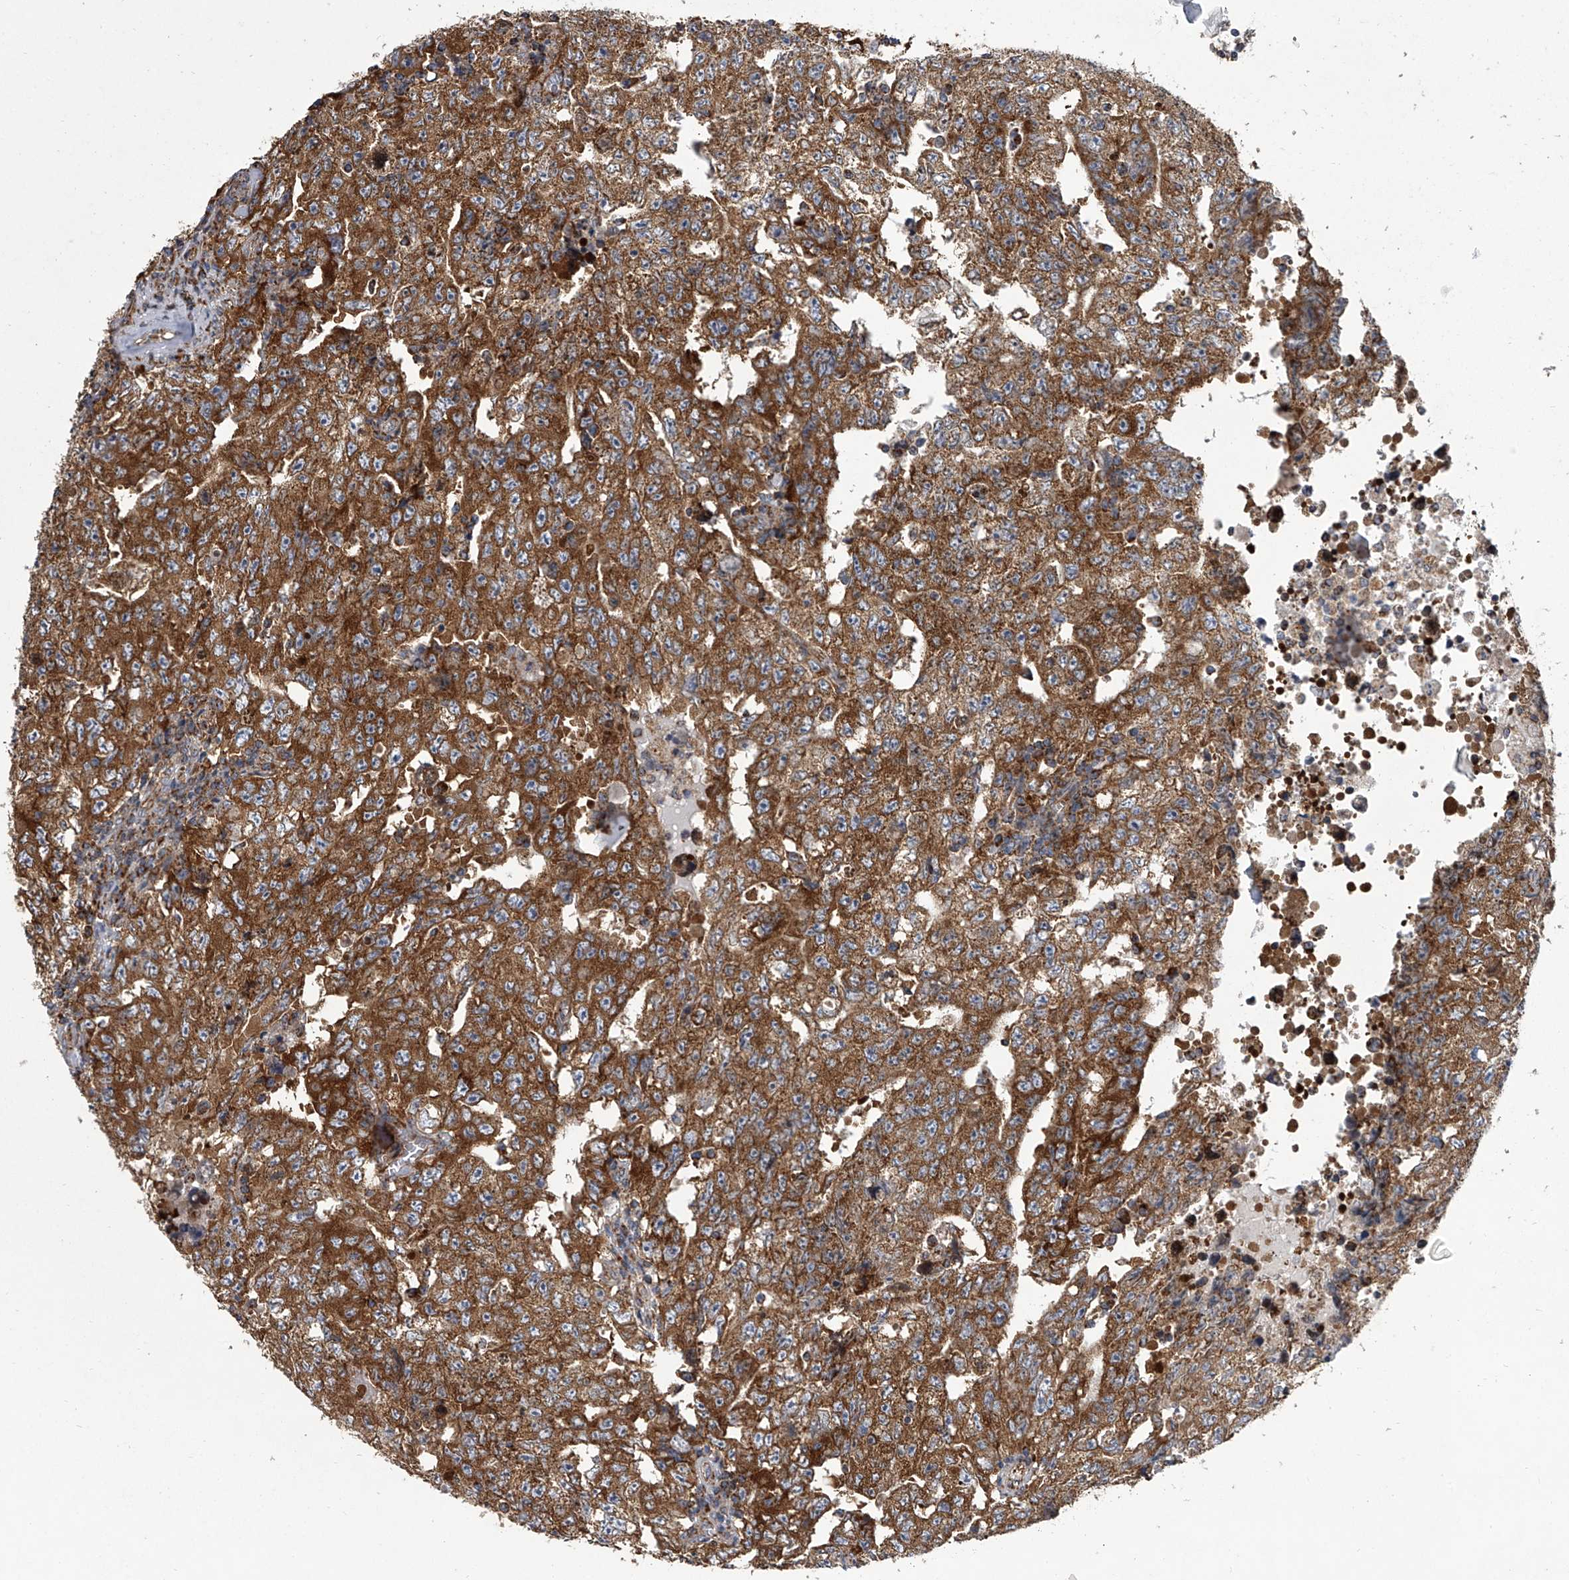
{"staining": {"intensity": "strong", "quantity": ">75%", "location": "cytoplasmic/membranous"}, "tissue": "testis cancer", "cell_type": "Tumor cells", "image_type": "cancer", "snomed": [{"axis": "morphology", "description": "Carcinoma, Embryonal, NOS"}, {"axis": "topography", "description": "Testis"}], "caption": "This histopathology image shows immunohistochemistry staining of human testis cancer, with high strong cytoplasmic/membranous staining in approximately >75% of tumor cells.", "gene": "ZC3H15", "patient": {"sex": "male", "age": 26}}